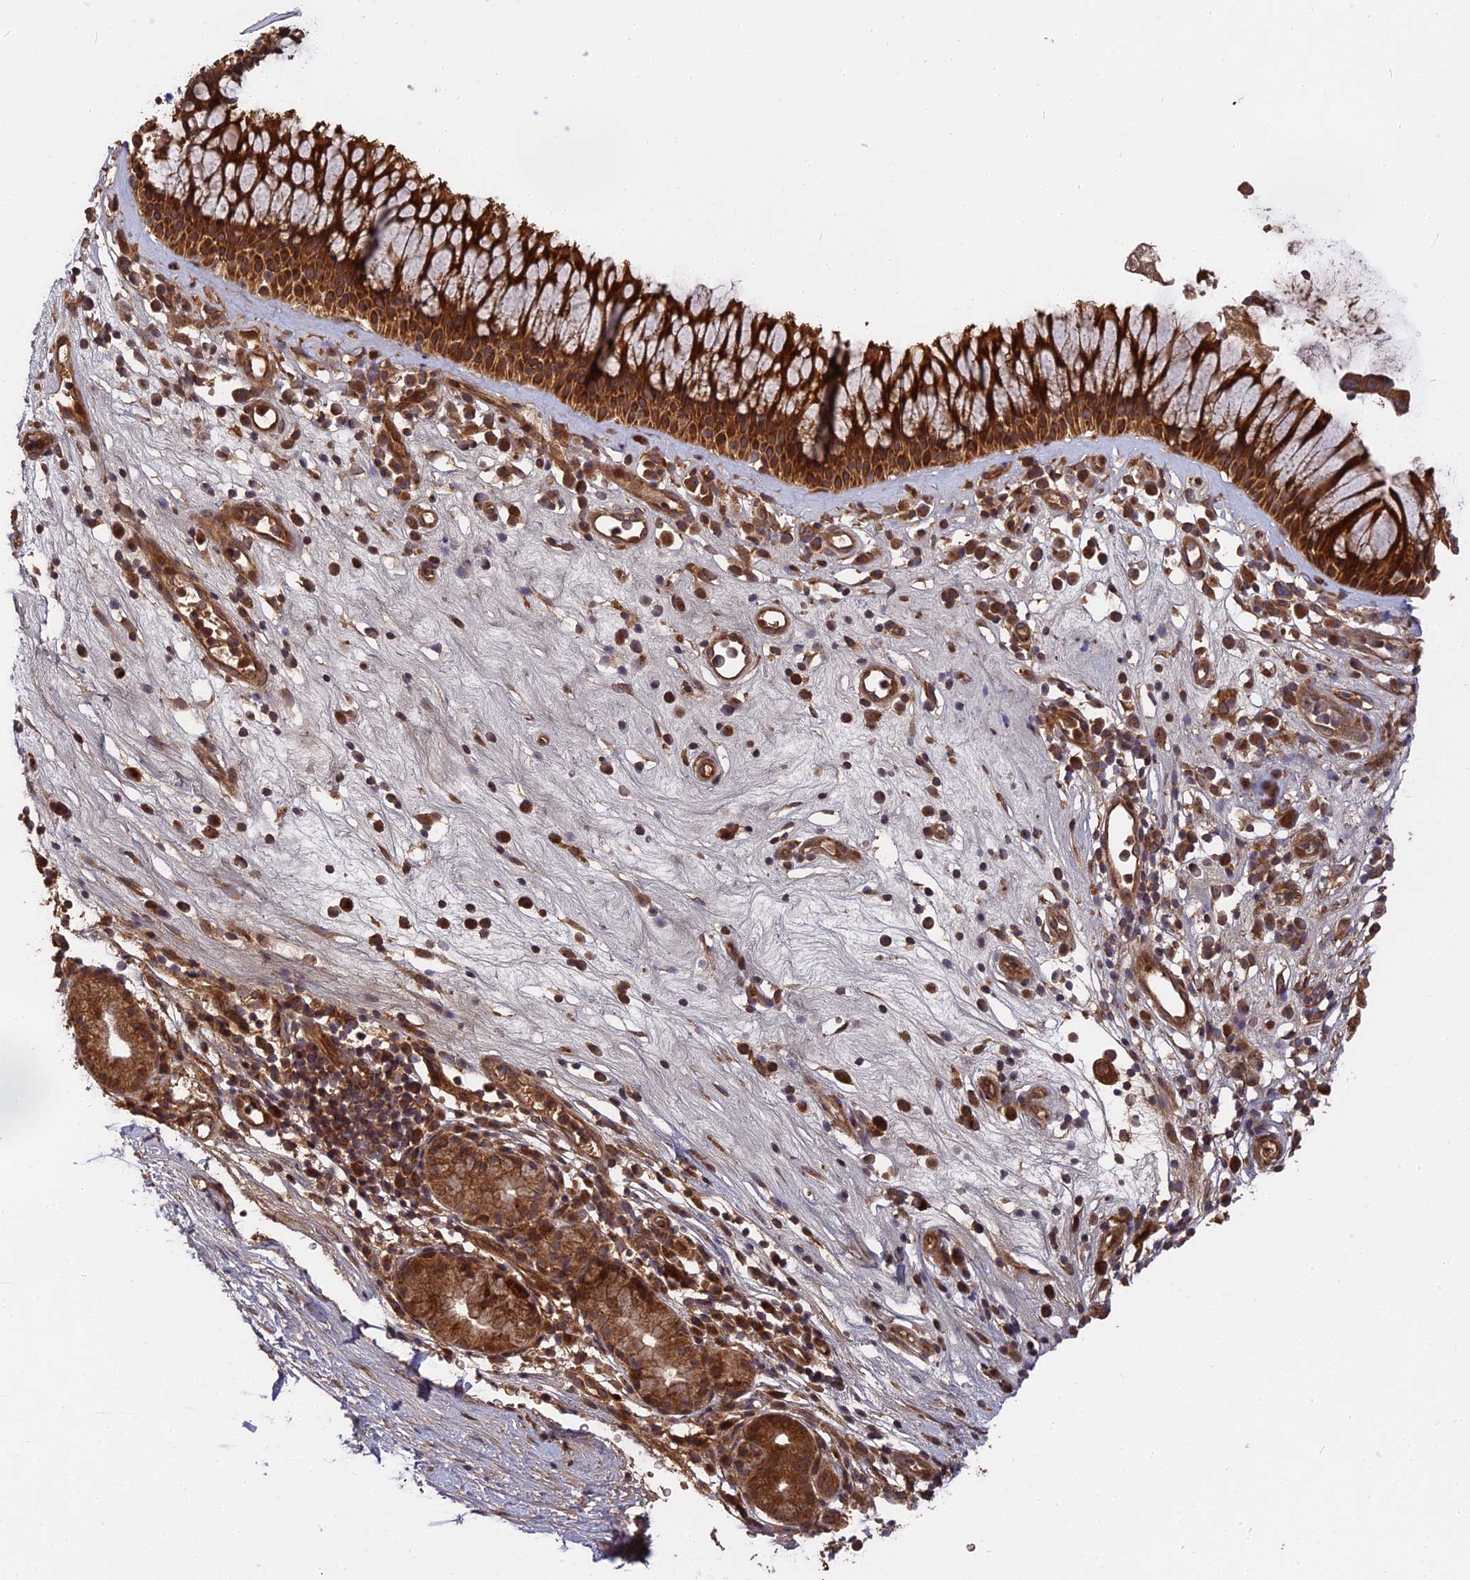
{"staining": {"intensity": "strong", "quantity": ">75%", "location": "cytoplasmic/membranous"}, "tissue": "nasopharynx", "cell_type": "Respiratory epithelial cells", "image_type": "normal", "snomed": [{"axis": "morphology", "description": "Normal tissue, NOS"}, {"axis": "morphology", "description": "Inflammation, NOS"}, {"axis": "morphology", "description": "Malignant melanoma, Metastatic site"}, {"axis": "topography", "description": "Nasopharynx"}], "caption": "Protein staining of benign nasopharynx reveals strong cytoplasmic/membranous expression in approximately >75% of respiratory epithelial cells. (IHC, brightfield microscopy, high magnification).", "gene": "TMUB2", "patient": {"sex": "male", "age": 70}}